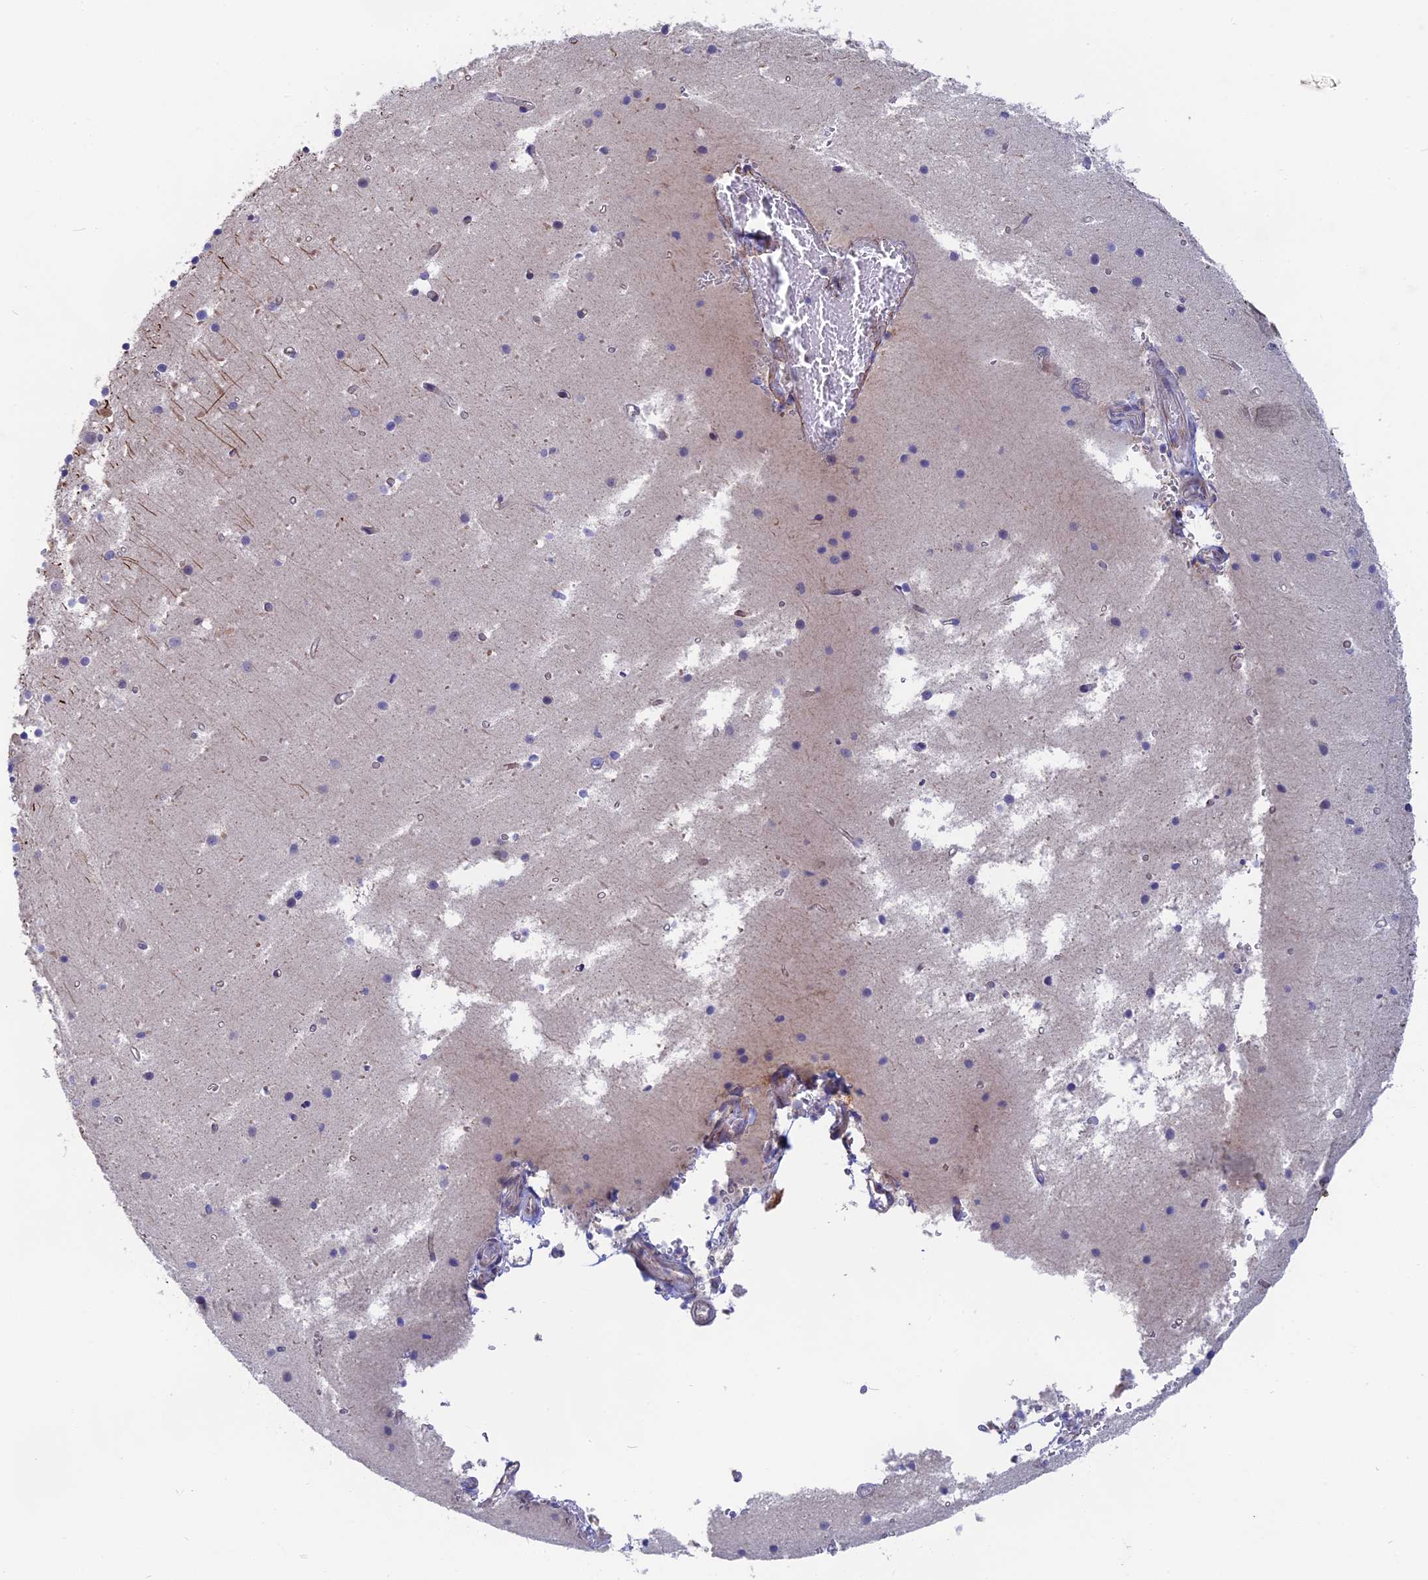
{"staining": {"intensity": "negative", "quantity": "none", "location": "none"}, "tissue": "cerebellum", "cell_type": "Cells in granular layer", "image_type": "normal", "snomed": [{"axis": "morphology", "description": "Normal tissue, NOS"}, {"axis": "topography", "description": "Cerebellum"}], "caption": "This is an immunohistochemistry photomicrograph of benign cerebellum. There is no expression in cells in granular layer.", "gene": "TENT4B", "patient": {"sex": "male", "age": 54}}